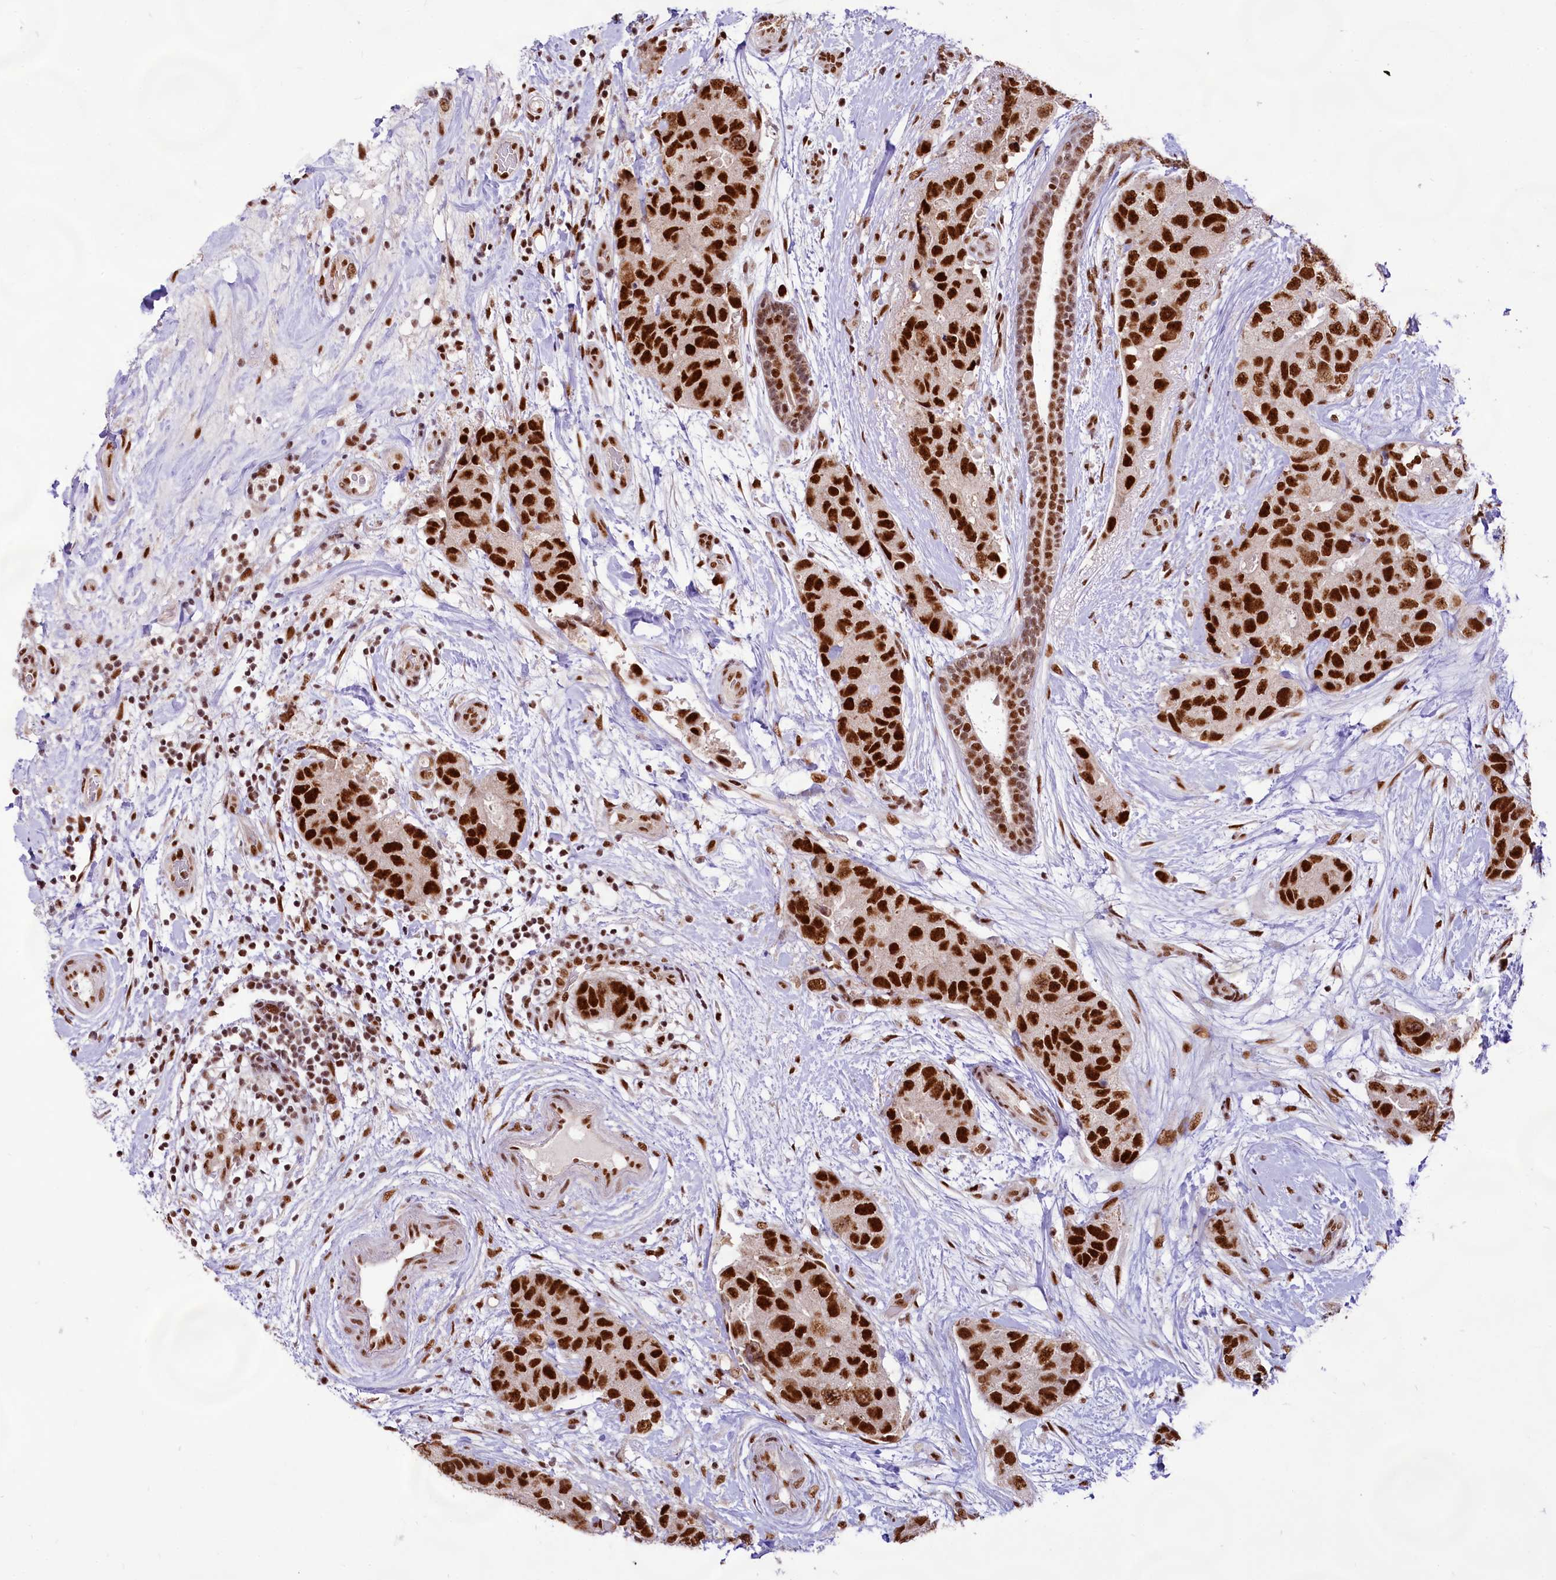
{"staining": {"intensity": "strong", "quantity": ">75%", "location": "nuclear"}, "tissue": "breast cancer", "cell_type": "Tumor cells", "image_type": "cancer", "snomed": [{"axis": "morphology", "description": "Duct carcinoma"}, {"axis": "topography", "description": "Breast"}], "caption": "Intraductal carcinoma (breast) stained with IHC demonstrates strong nuclear expression in about >75% of tumor cells.", "gene": "HIRA", "patient": {"sex": "female", "age": 62}}